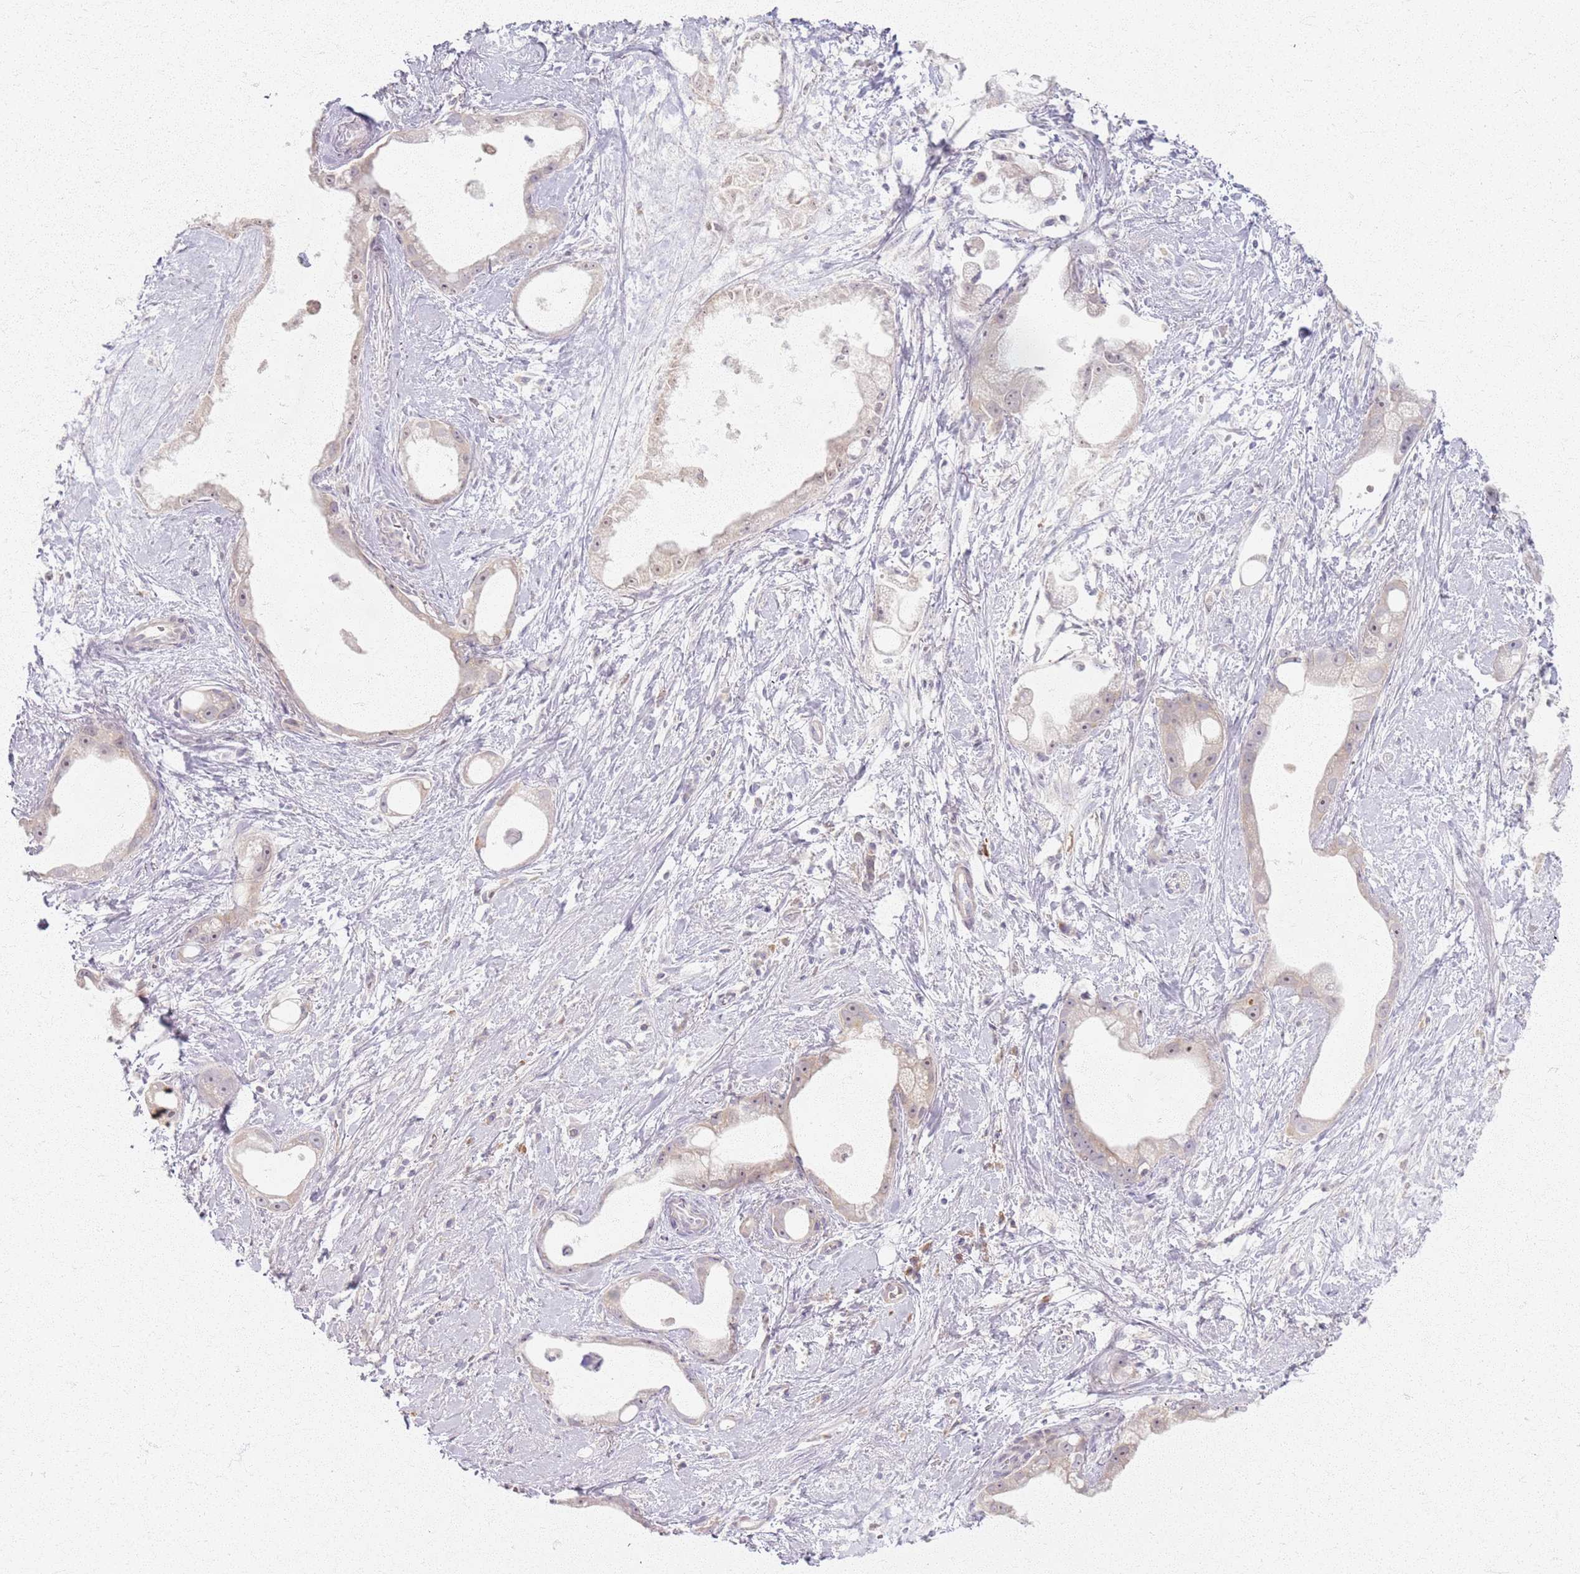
{"staining": {"intensity": "negative", "quantity": "none", "location": "none"}, "tissue": "stomach cancer", "cell_type": "Tumor cells", "image_type": "cancer", "snomed": [{"axis": "morphology", "description": "Adenocarcinoma, NOS"}, {"axis": "topography", "description": "Stomach"}], "caption": "Stomach cancer was stained to show a protein in brown. There is no significant expression in tumor cells. (Immunohistochemistry (ihc), brightfield microscopy, high magnification).", "gene": "CRIPT", "patient": {"sex": "male", "age": 55}}